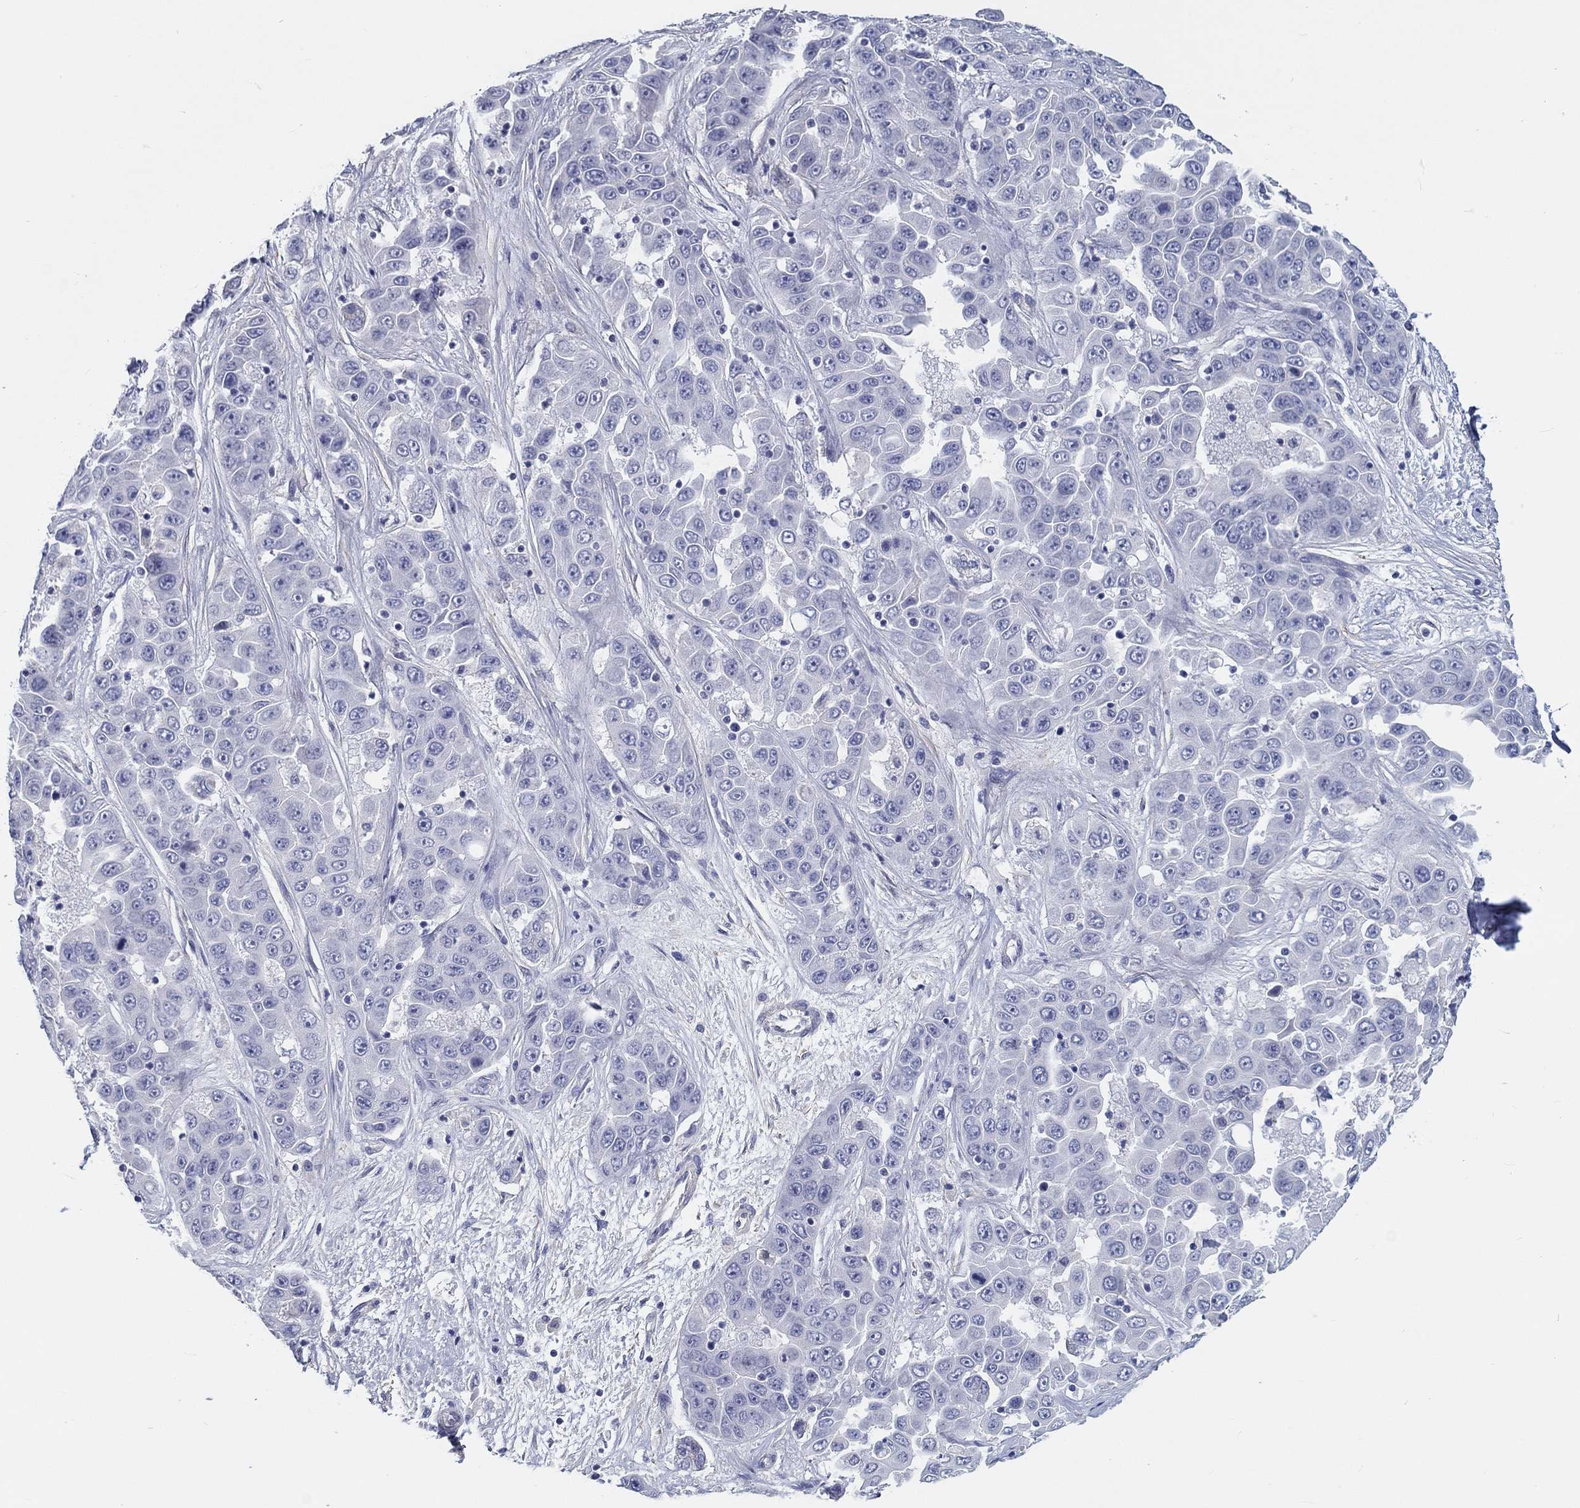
{"staining": {"intensity": "negative", "quantity": "none", "location": "none"}, "tissue": "liver cancer", "cell_type": "Tumor cells", "image_type": "cancer", "snomed": [{"axis": "morphology", "description": "Cholangiocarcinoma"}, {"axis": "topography", "description": "Liver"}], "caption": "This is an immunohistochemistry image of human liver cholangiocarcinoma. There is no positivity in tumor cells.", "gene": "CRYGD", "patient": {"sex": "female", "age": 52}}